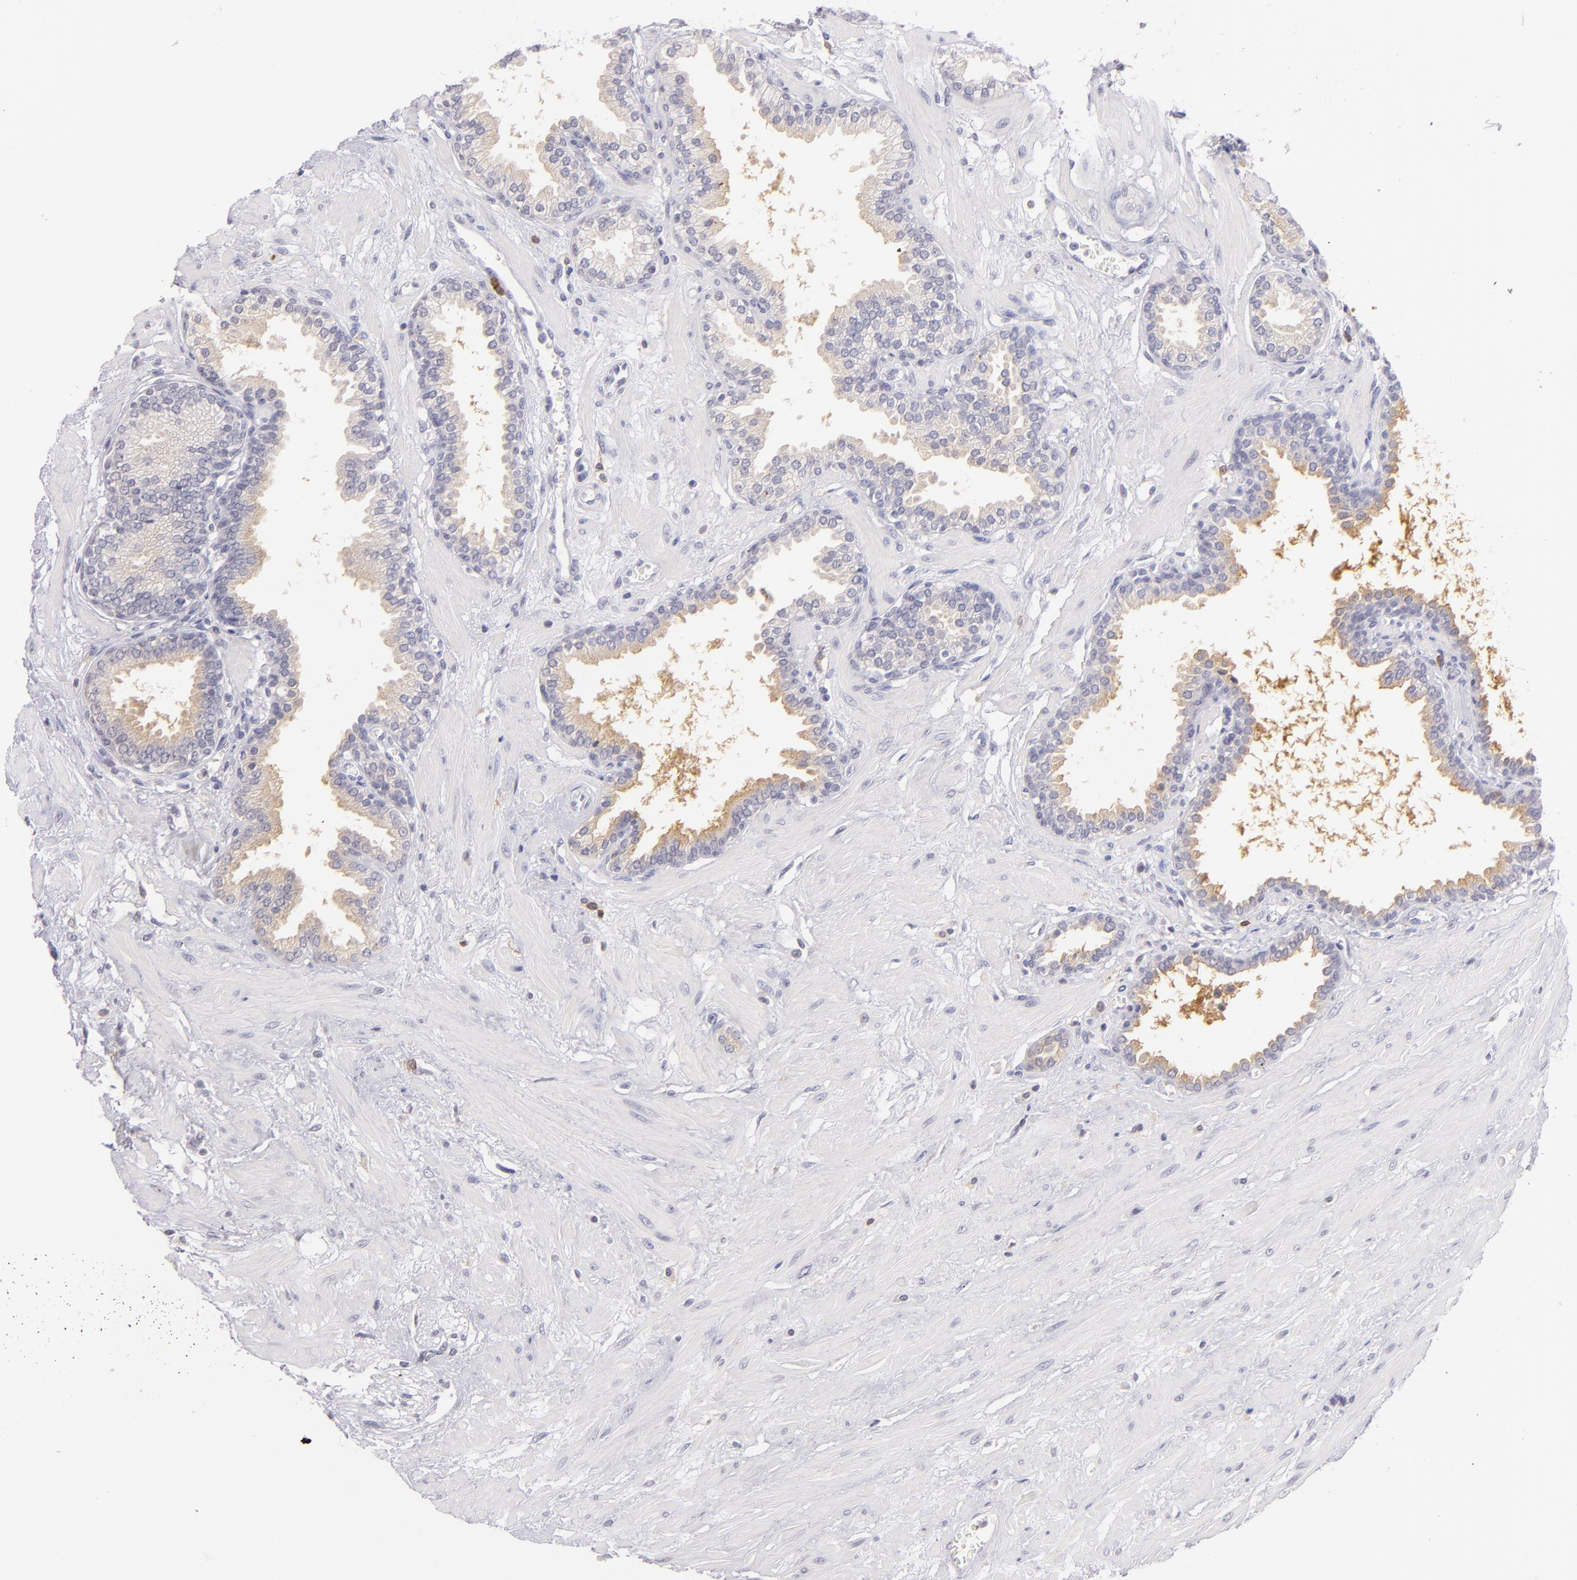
{"staining": {"intensity": "weak", "quantity": "<25%", "location": "cytoplasmic/membranous"}, "tissue": "prostate", "cell_type": "Glandular cells", "image_type": "normal", "snomed": [{"axis": "morphology", "description": "Normal tissue, NOS"}, {"axis": "topography", "description": "Prostate"}], "caption": "An immunohistochemistry (IHC) histopathology image of unremarkable prostate is shown. There is no staining in glandular cells of prostate. (Stains: DAB (3,3'-diaminobenzidine) IHC with hematoxylin counter stain, Microscopy: brightfield microscopy at high magnification).", "gene": "IL2RA", "patient": {"sex": "male", "age": 64}}